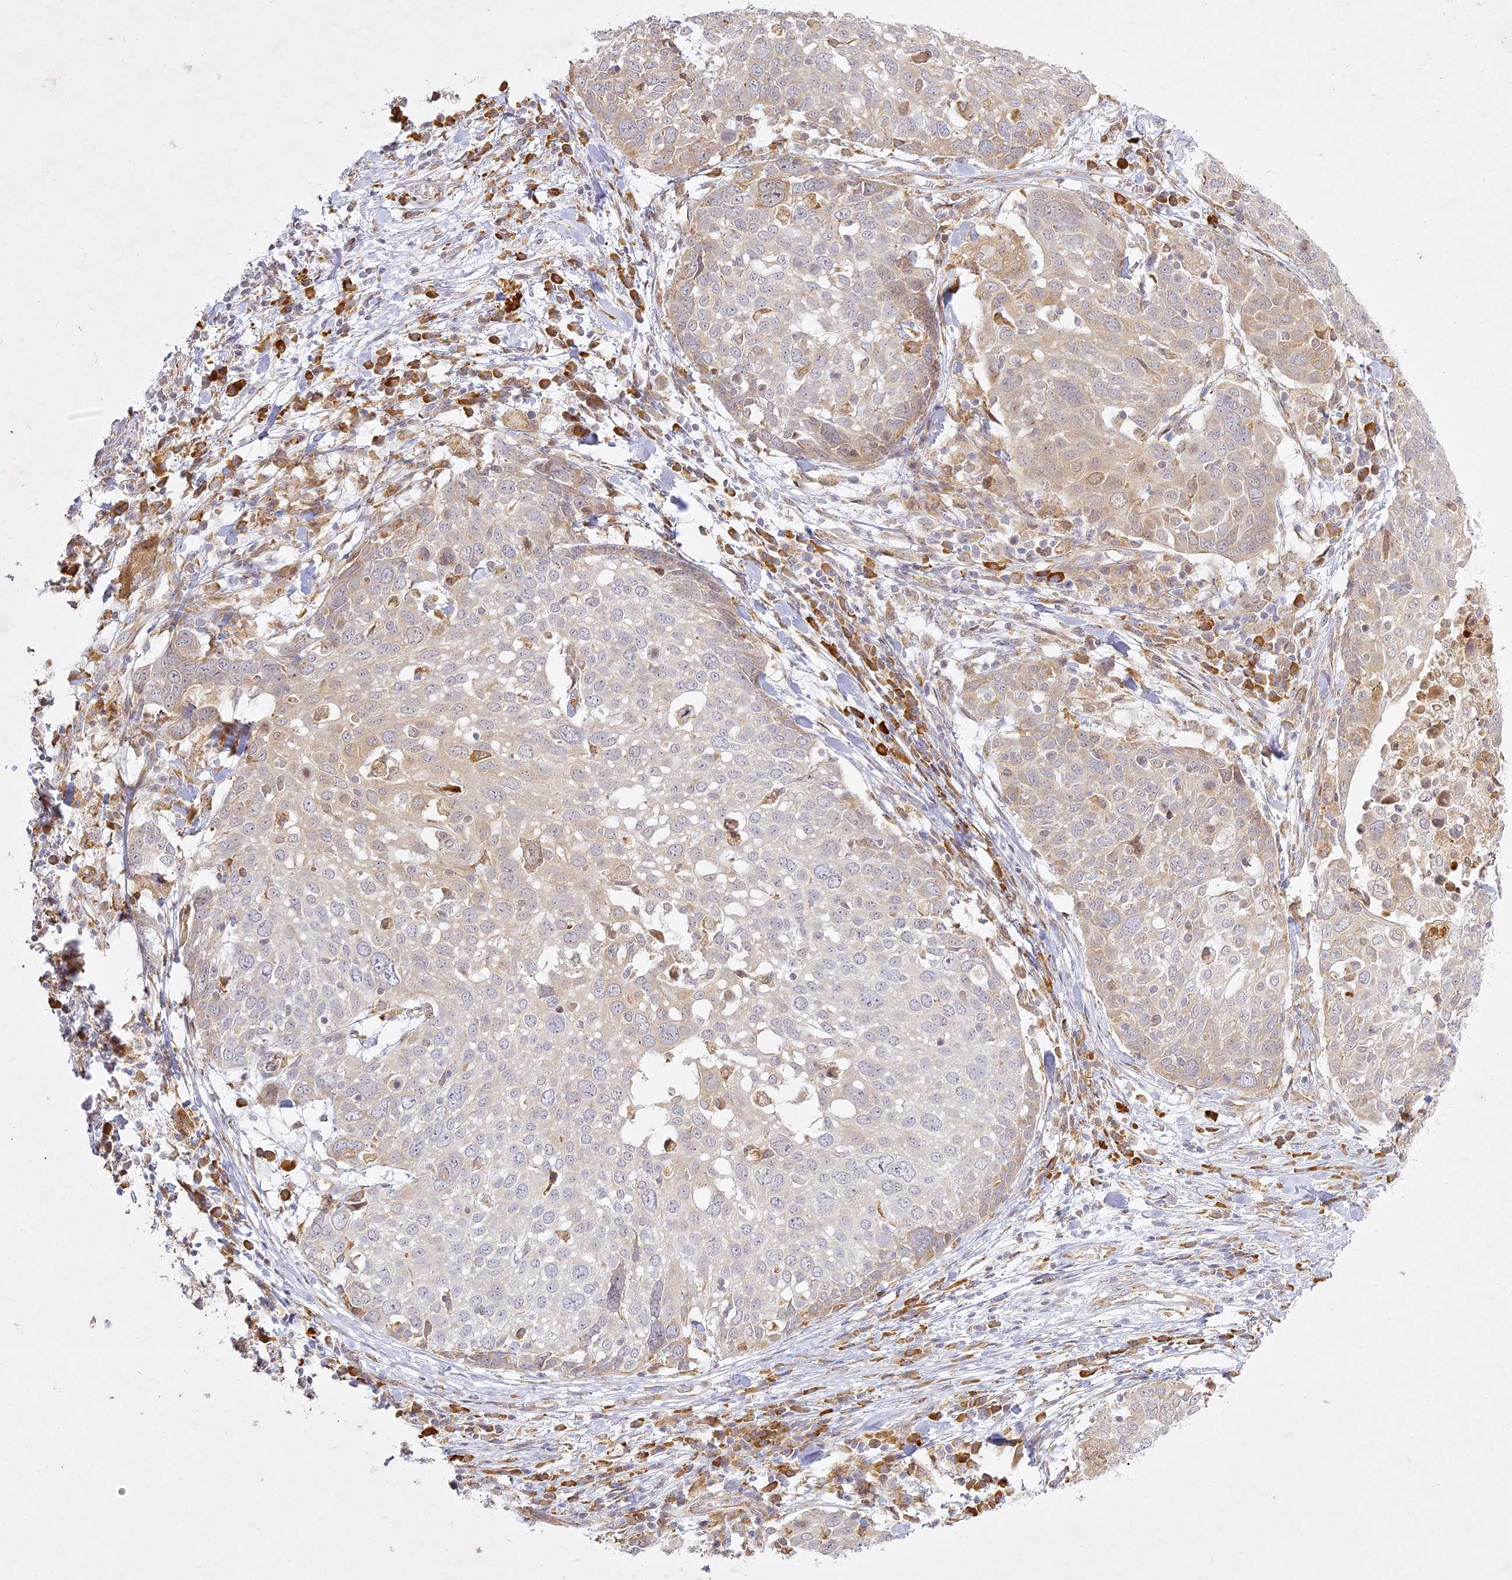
{"staining": {"intensity": "weak", "quantity": "<25%", "location": "cytoplasmic/membranous"}, "tissue": "lung cancer", "cell_type": "Tumor cells", "image_type": "cancer", "snomed": [{"axis": "morphology", "description": "Squamous cell carcinoma, NOS"}, {"axis": "topography", "description": "Lung"}], "caption": "Immunohistochemistry (IHC) of human lung cancer demonstrates no staining in tumor cells.", "gene": "SLC30A5", "patient": {"sex": "male", "age": 65}}